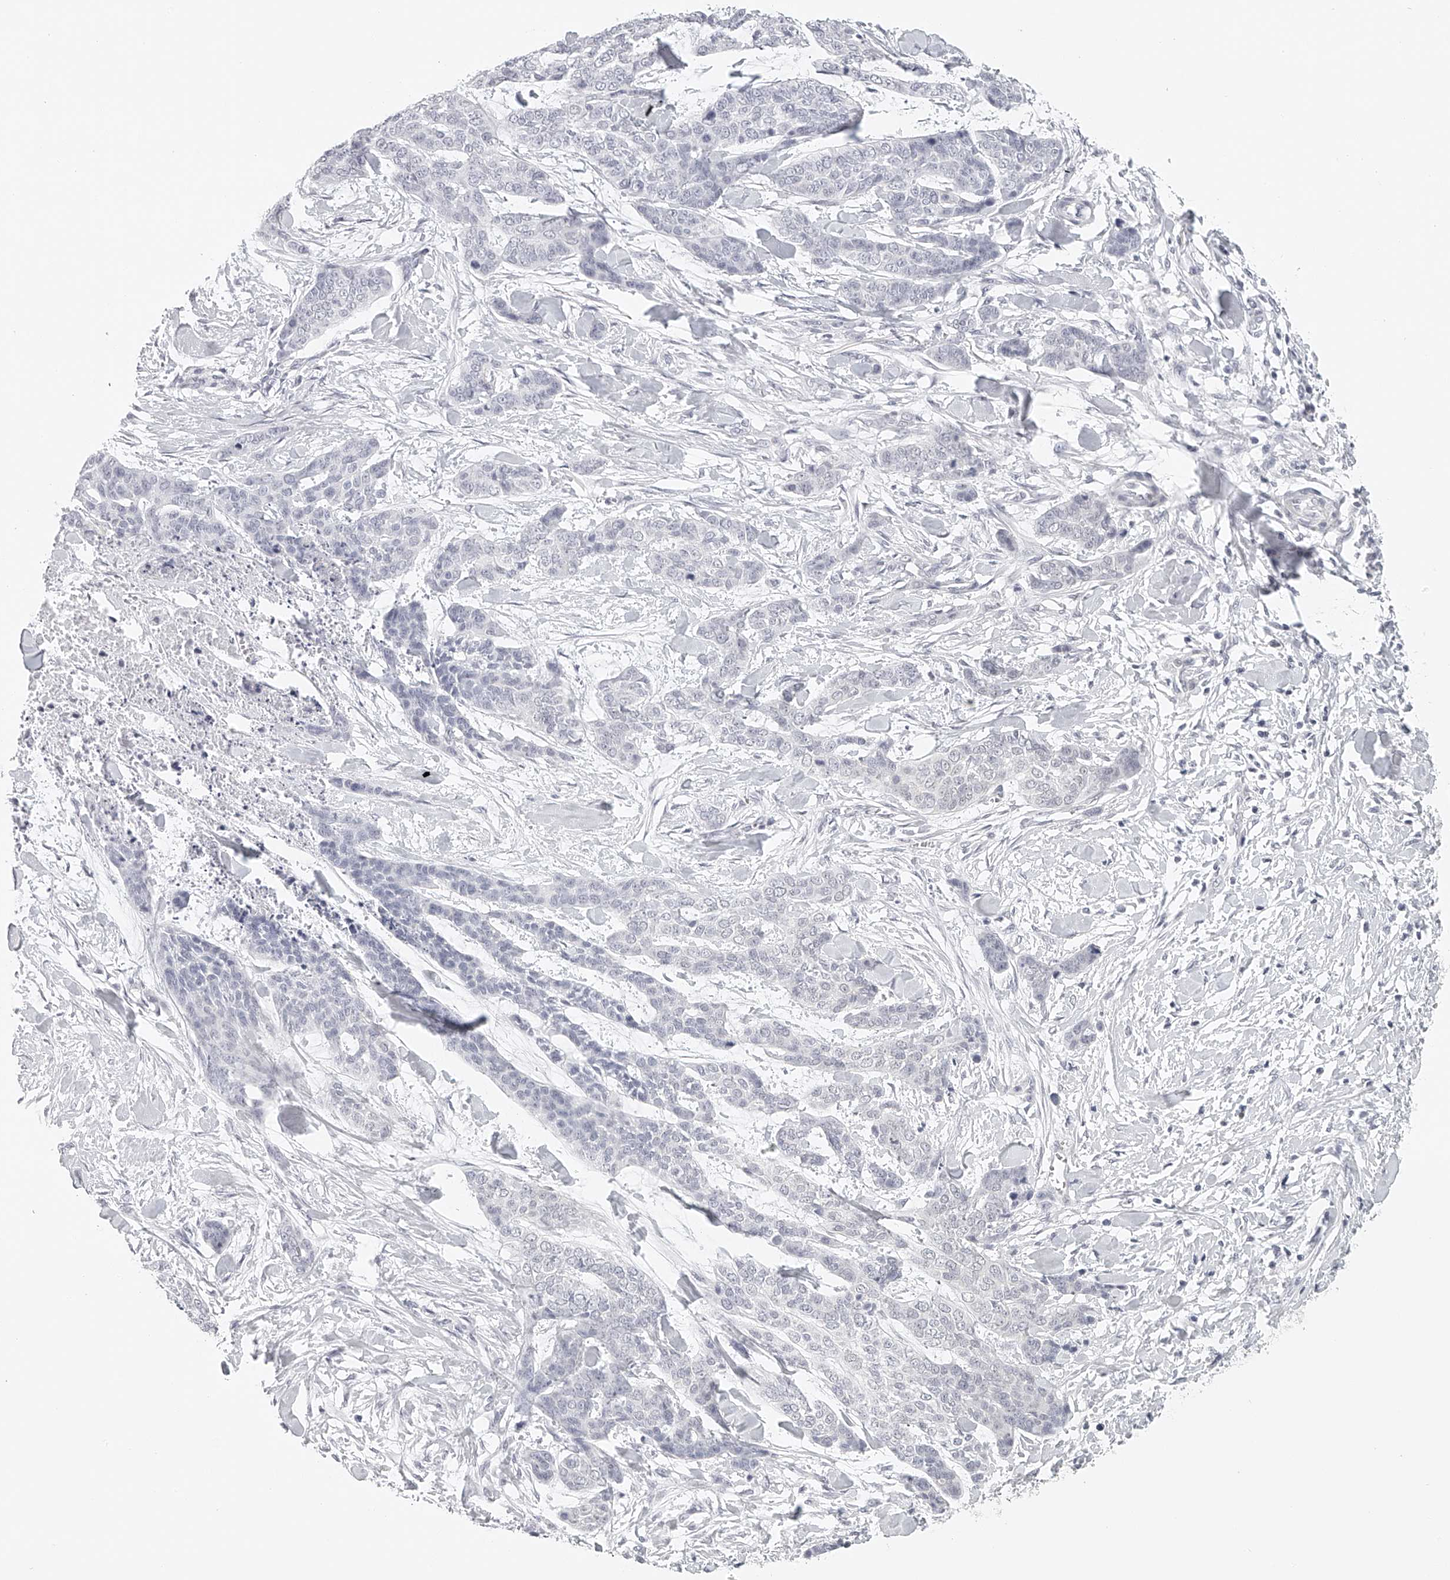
{"staining": {"intensity": "negative", "quantity": "none", "location": "none"}, "tissue": "skin cancer", "cell_type": "Tumor cells", "image_type": "cancer", "snomed": [{"axis": "morphology", "description": "Basal cell carcinoma"}, {"axis": "topography", "description": "Skin"}], "caption": "Immunohistochemistry (IHC) of human skin cancer reveals no expression in tumor cells. The staining is performed using DAB brown chromogen with nuclei counter-stained in using hematoxylin.", "gene": "BCL2L11", "patient": {"sex": "female", "age": 64}}